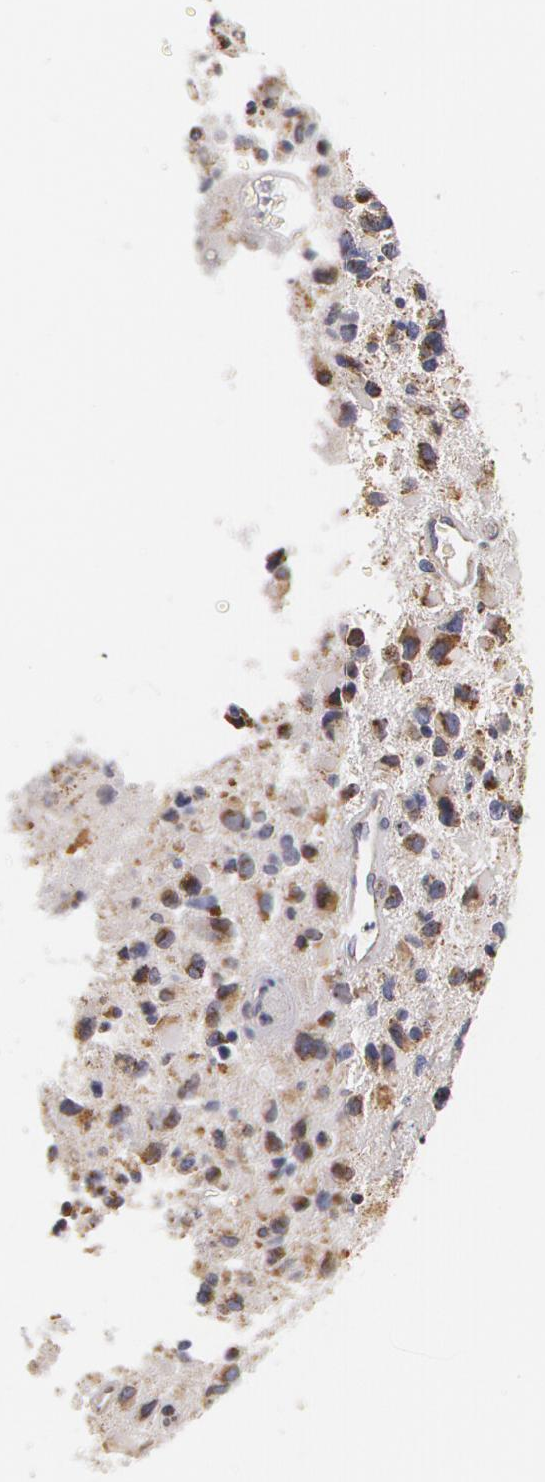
{"staining": {"intensity": "negative", "quantity": "none", "location": "none"}, "tissue": "glioma", "cell_type": "Tumor cells", "image_type": "cancer", "snomed": [{"axis": "morphology", "description": "Glioma, malignant, High grade"}, {"axis": "topography", "description": "Brain"}], "caption": "Malignant high-grade glioma stained for a protein using immunohistochemistry shows no positivity tumor cells.", "gene": "KRT18", "patient": {"sex": "male", "age": 69}}